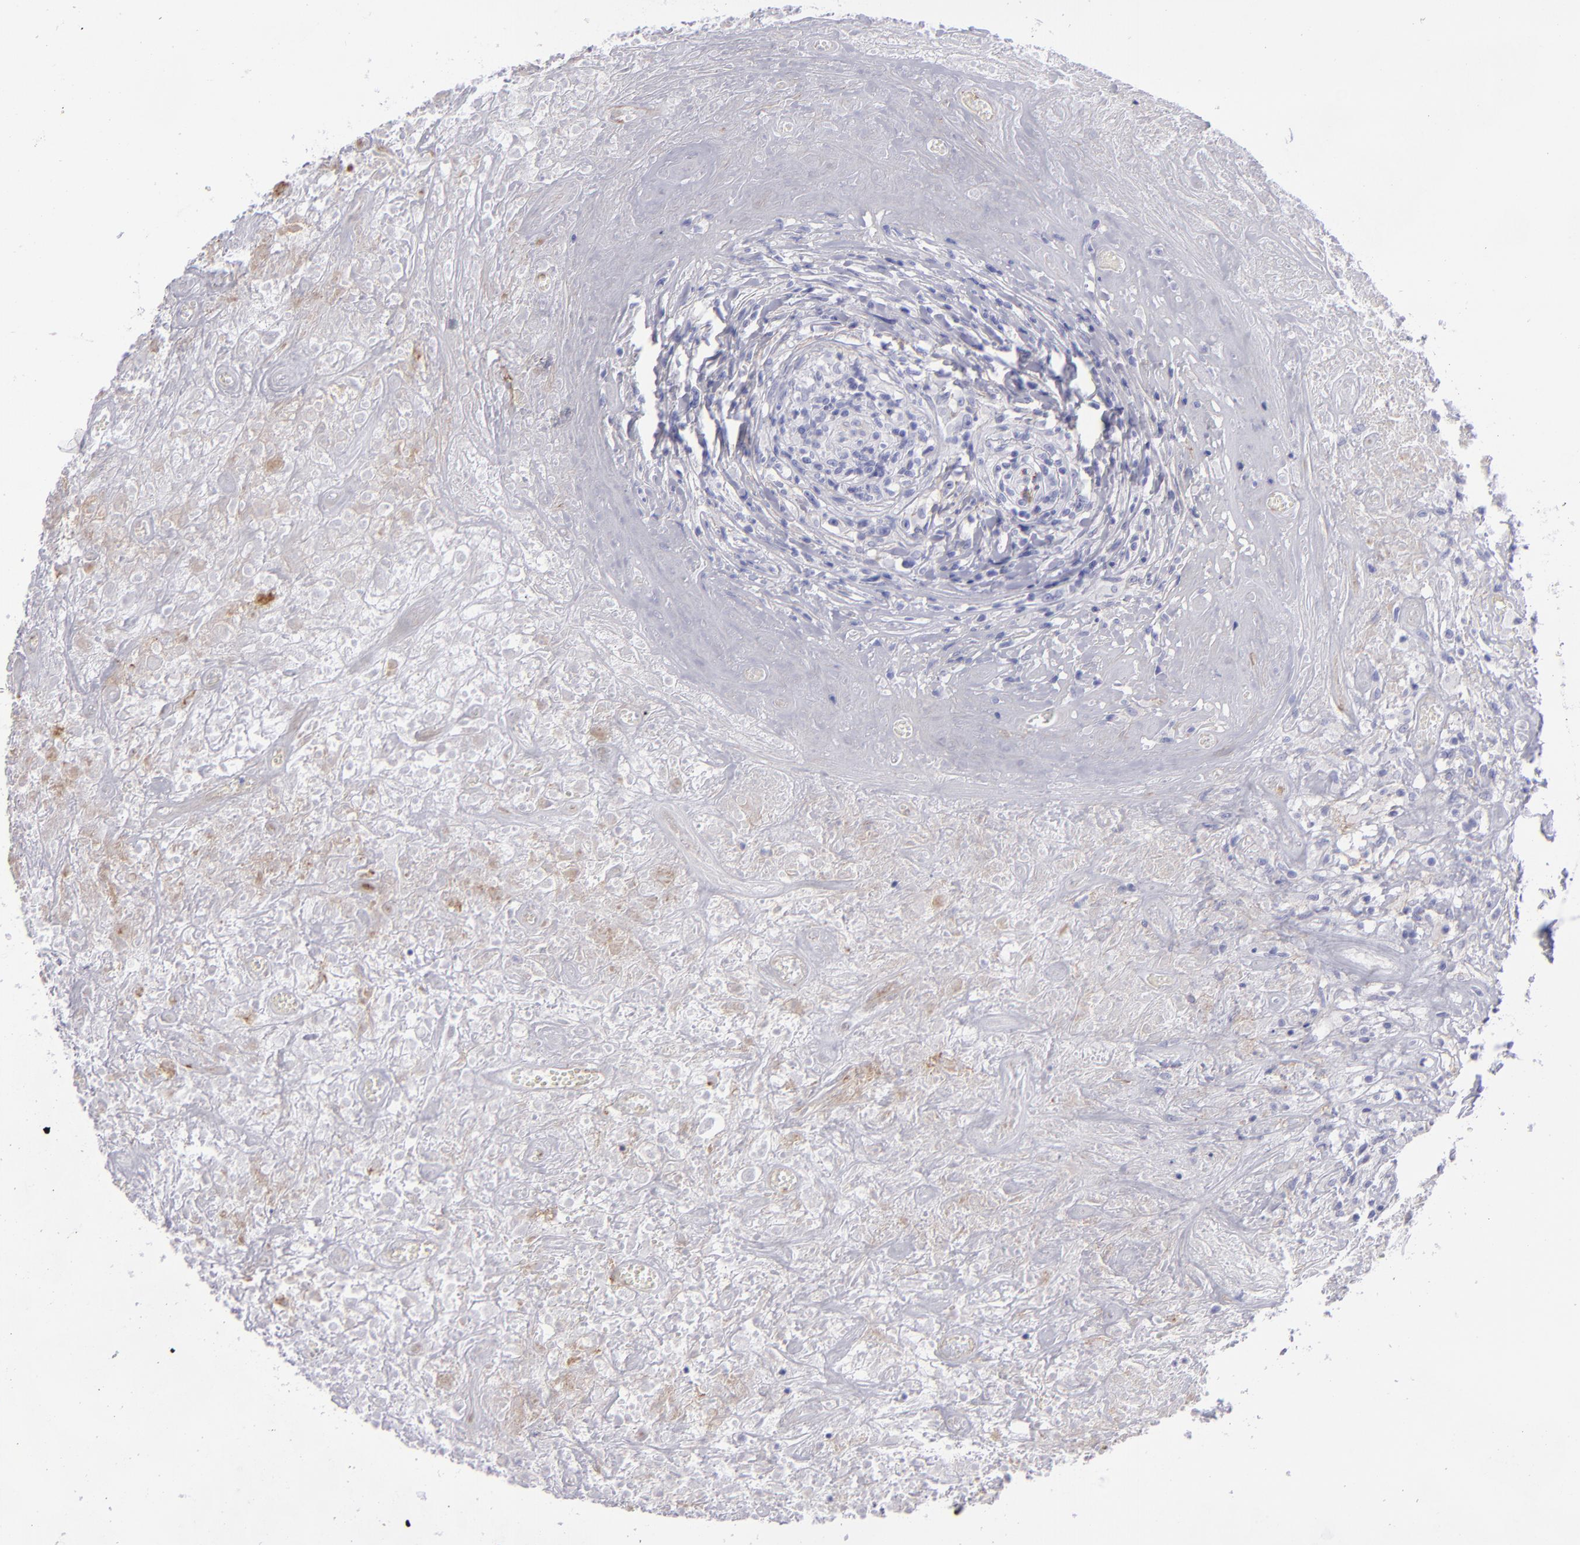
{"staining": {"intensity": "strong", "quantity": "<25%", "location": "cytoplasmic/membranous"}, "tissue": "lymphoma", "cell_type": "Tumor cells", "image_type": "cancer", "snomed": [{"axis": "morphology", "description": "Hodgkin's disease, NOS"}, {"axis": "topography", "description": "Lymph node"}], "caption": "A high-resolution micrograph shows IHC staining of lymphoma, which displays strong cytoplasmic/membranous positivity in approximately <25% of tumor cells. The staining was performed using DAB (3,3'-diaminobenzidine), with brown indicating positive protein expression. Nuclei are stained blue with hematoxylin.", "gene": "ACE", "patient": {"sex": "male", "age": 46}}